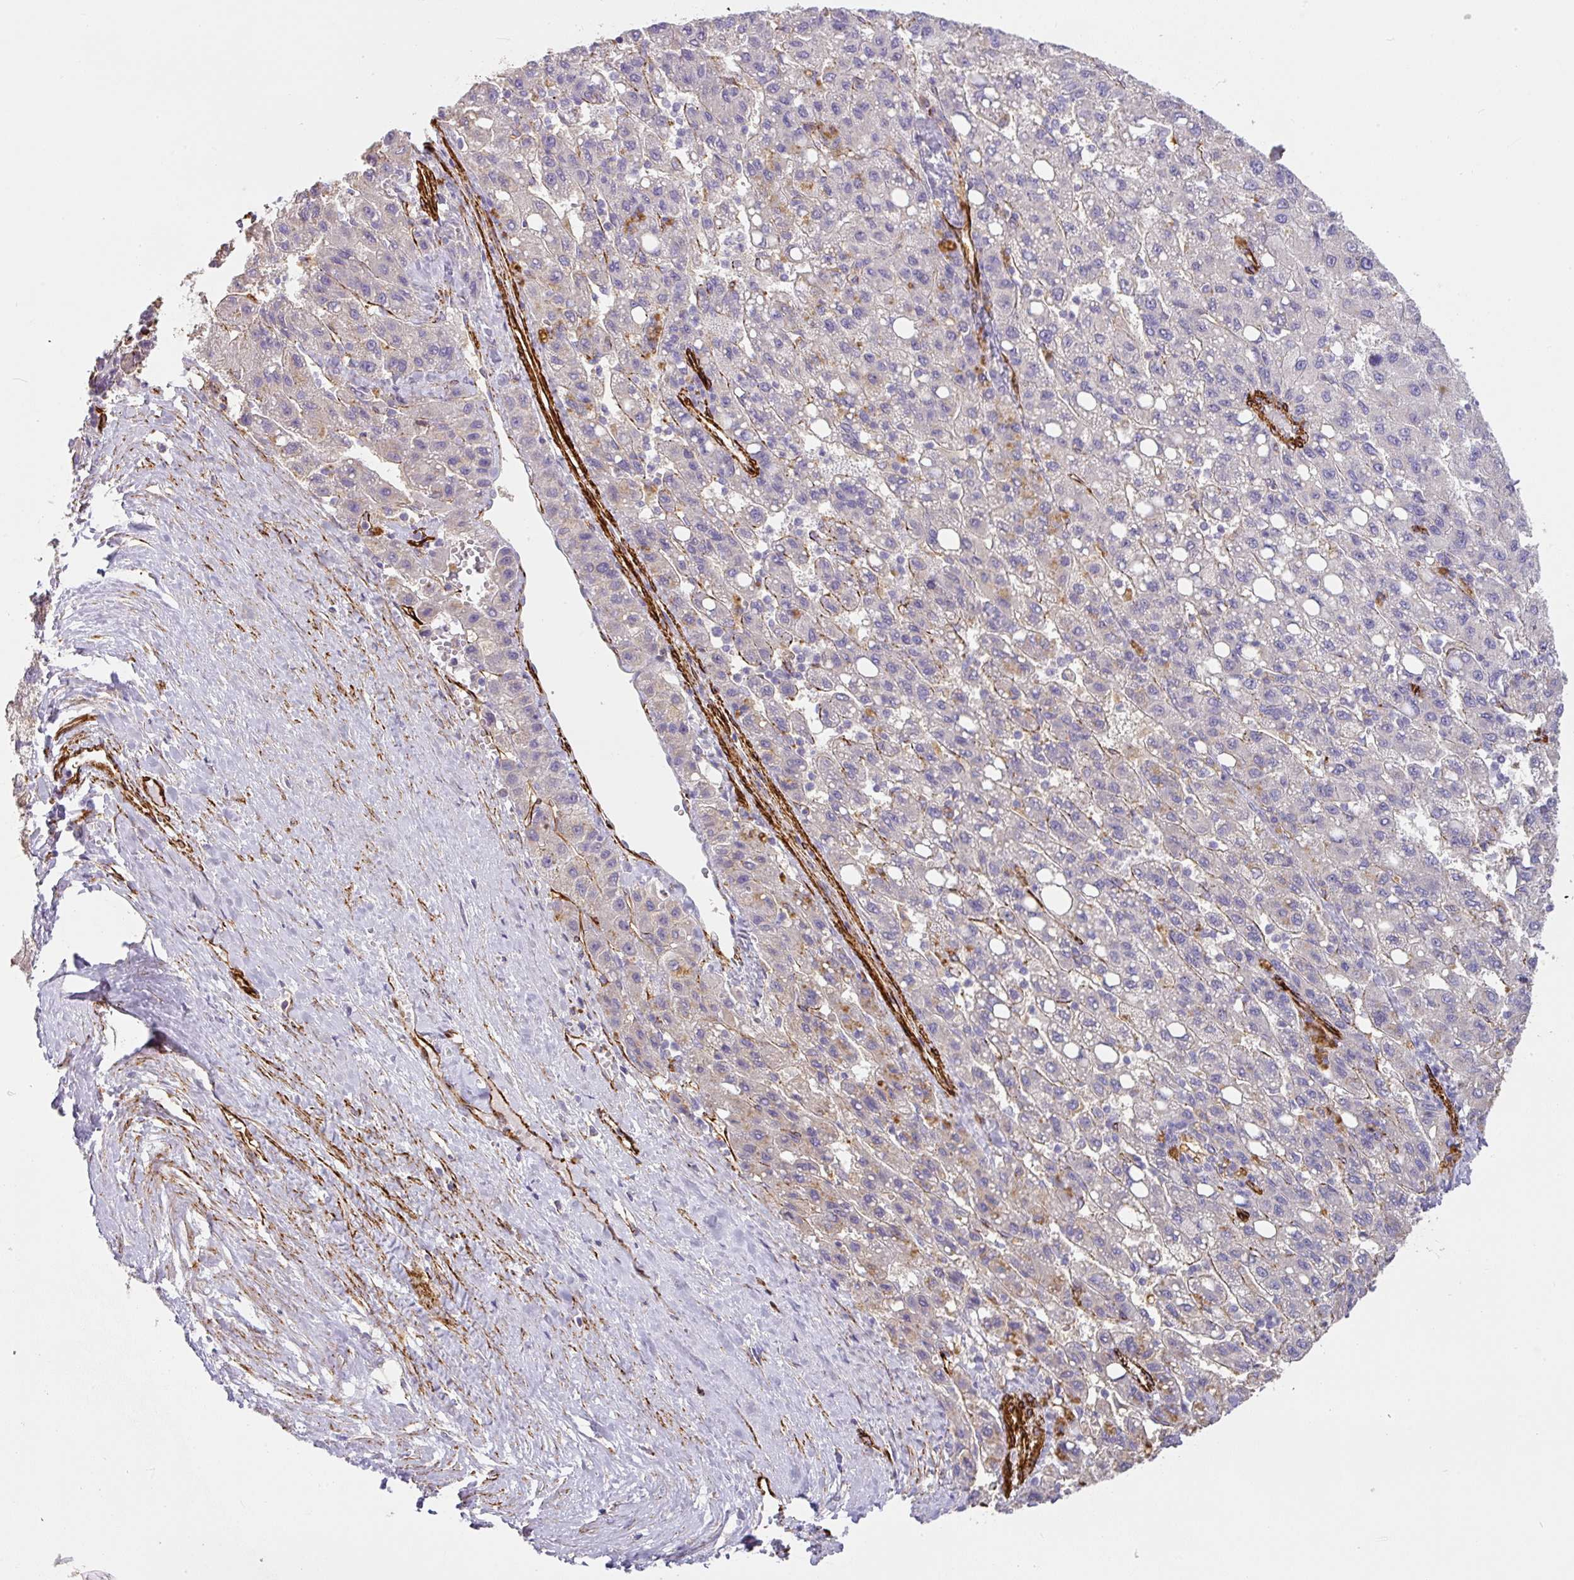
{"staining": {"intensity": "weak", "quantity": "<25%", "location": "cytoplasmic/membranous"}, "tissue": "liver cancer", "cell_type": "Tumor cells", "image_type": "cancer", "snomed": [{"axis": "morphology", "description": "Carcinoma, Hepatocellular, NOS"}, {"axis": "topography", "description": "Liver"}], "caption": "The IHC photomicrograph has no significant expression in tumor cells of liver cancer tissue.", "gene": "SLC25A17", "patient": {"sex": "female", "age": 82}}